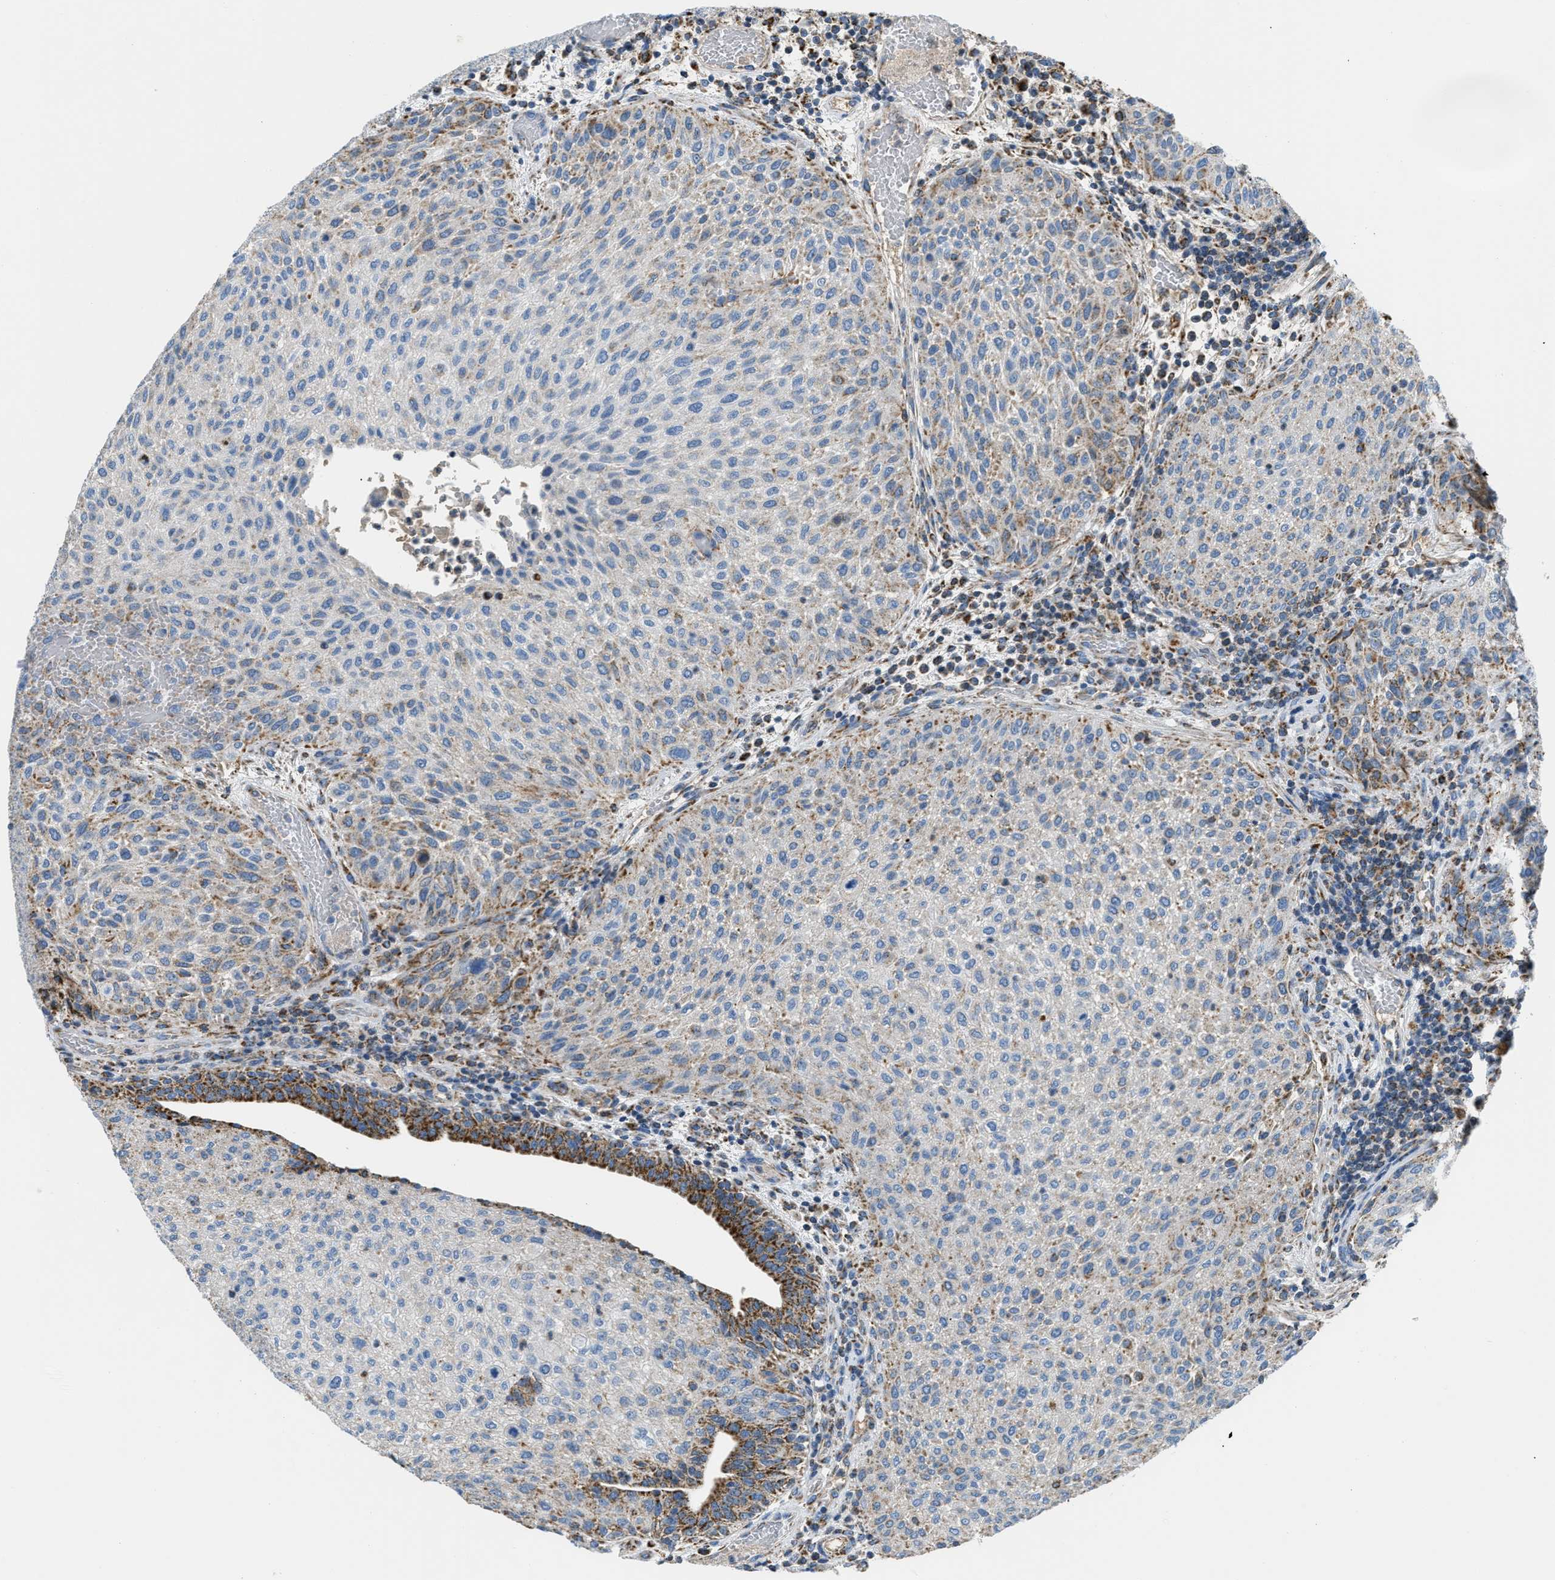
{"staining": {"intensity": "moderate", "quantity": "25%-75%", "location": "cytoplasmic/membranous"}, "tissue": "urothelial cancer", "cell_type": "Tumor cells", "image_type": "cancer", "snomed": [{"axis": "morphology", "description": "Urothelial carcinoma, Low grade"}, {"axis": "morphology", "description": "Urothelial carcinoma, High grade"}, {"axis": "topography", "description": "Urinary bladder"}], "caption": "Moderate cytoplasmic/membranous protein positivity is appreciated in about 25%-75% of tumor cells in urothelial cancer.", "gene": "ACADVL", "patient": {"sex": "male", "age": 35}}